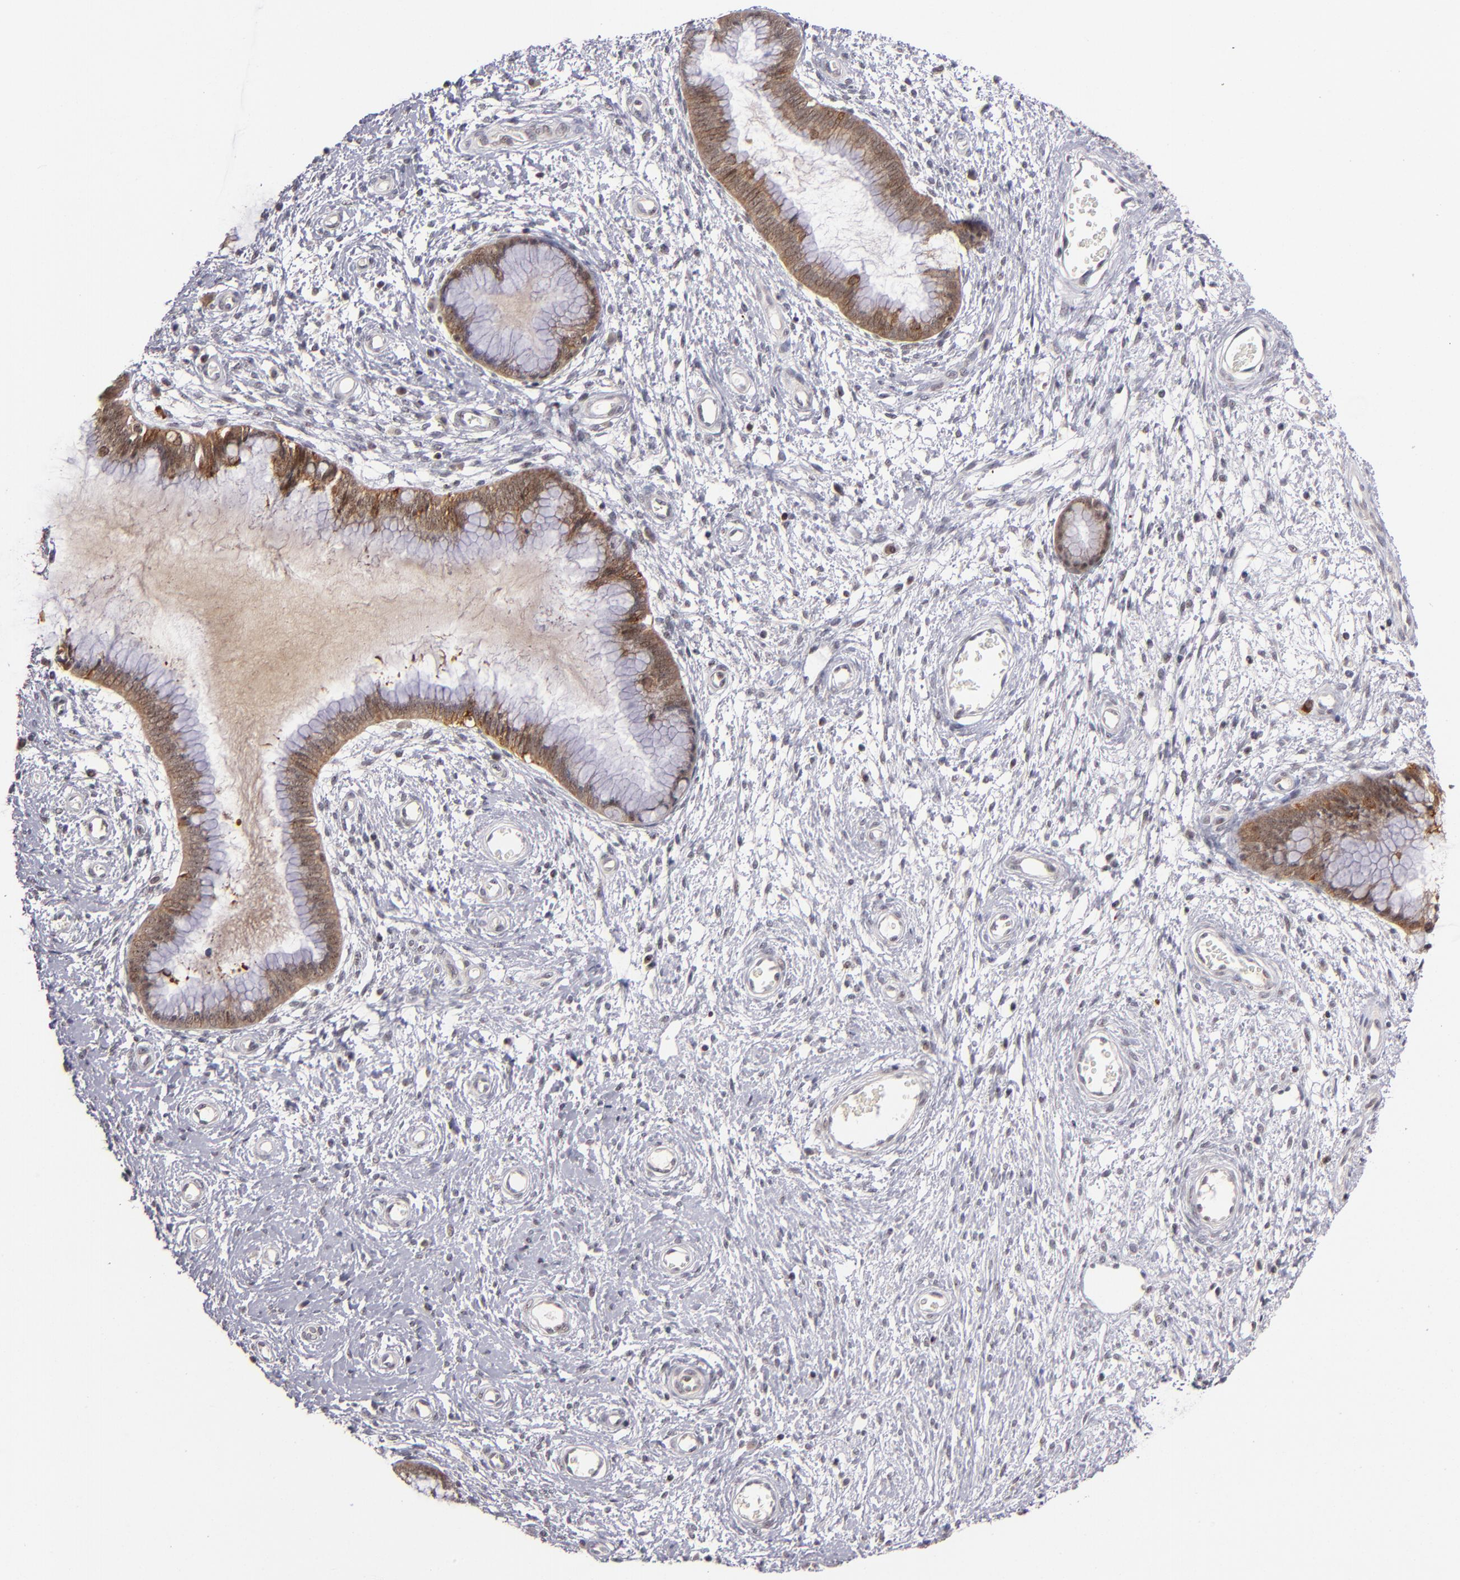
{"staining": {"intensity": "moderate", "quantity": ">75%", "location": "cytoplasmic/membranous"}, "tissue": "cervix", "cell_type": "Glandular cells", "image_type": "normal", "snomed": [{"axis": "morphology", "description": "Normal tissue, NOS"}, {"axis": "topography", "description": "Cervix"}], "caption": "Glandular cells demonstrate medium levels of moderate cytoplasmic/membranous positivity in approximately >75% of cells in benign cervix. Nuclei are stained in blue.", "gene": "PCNX4", "patient": {"sex": "female", "age": 55}}